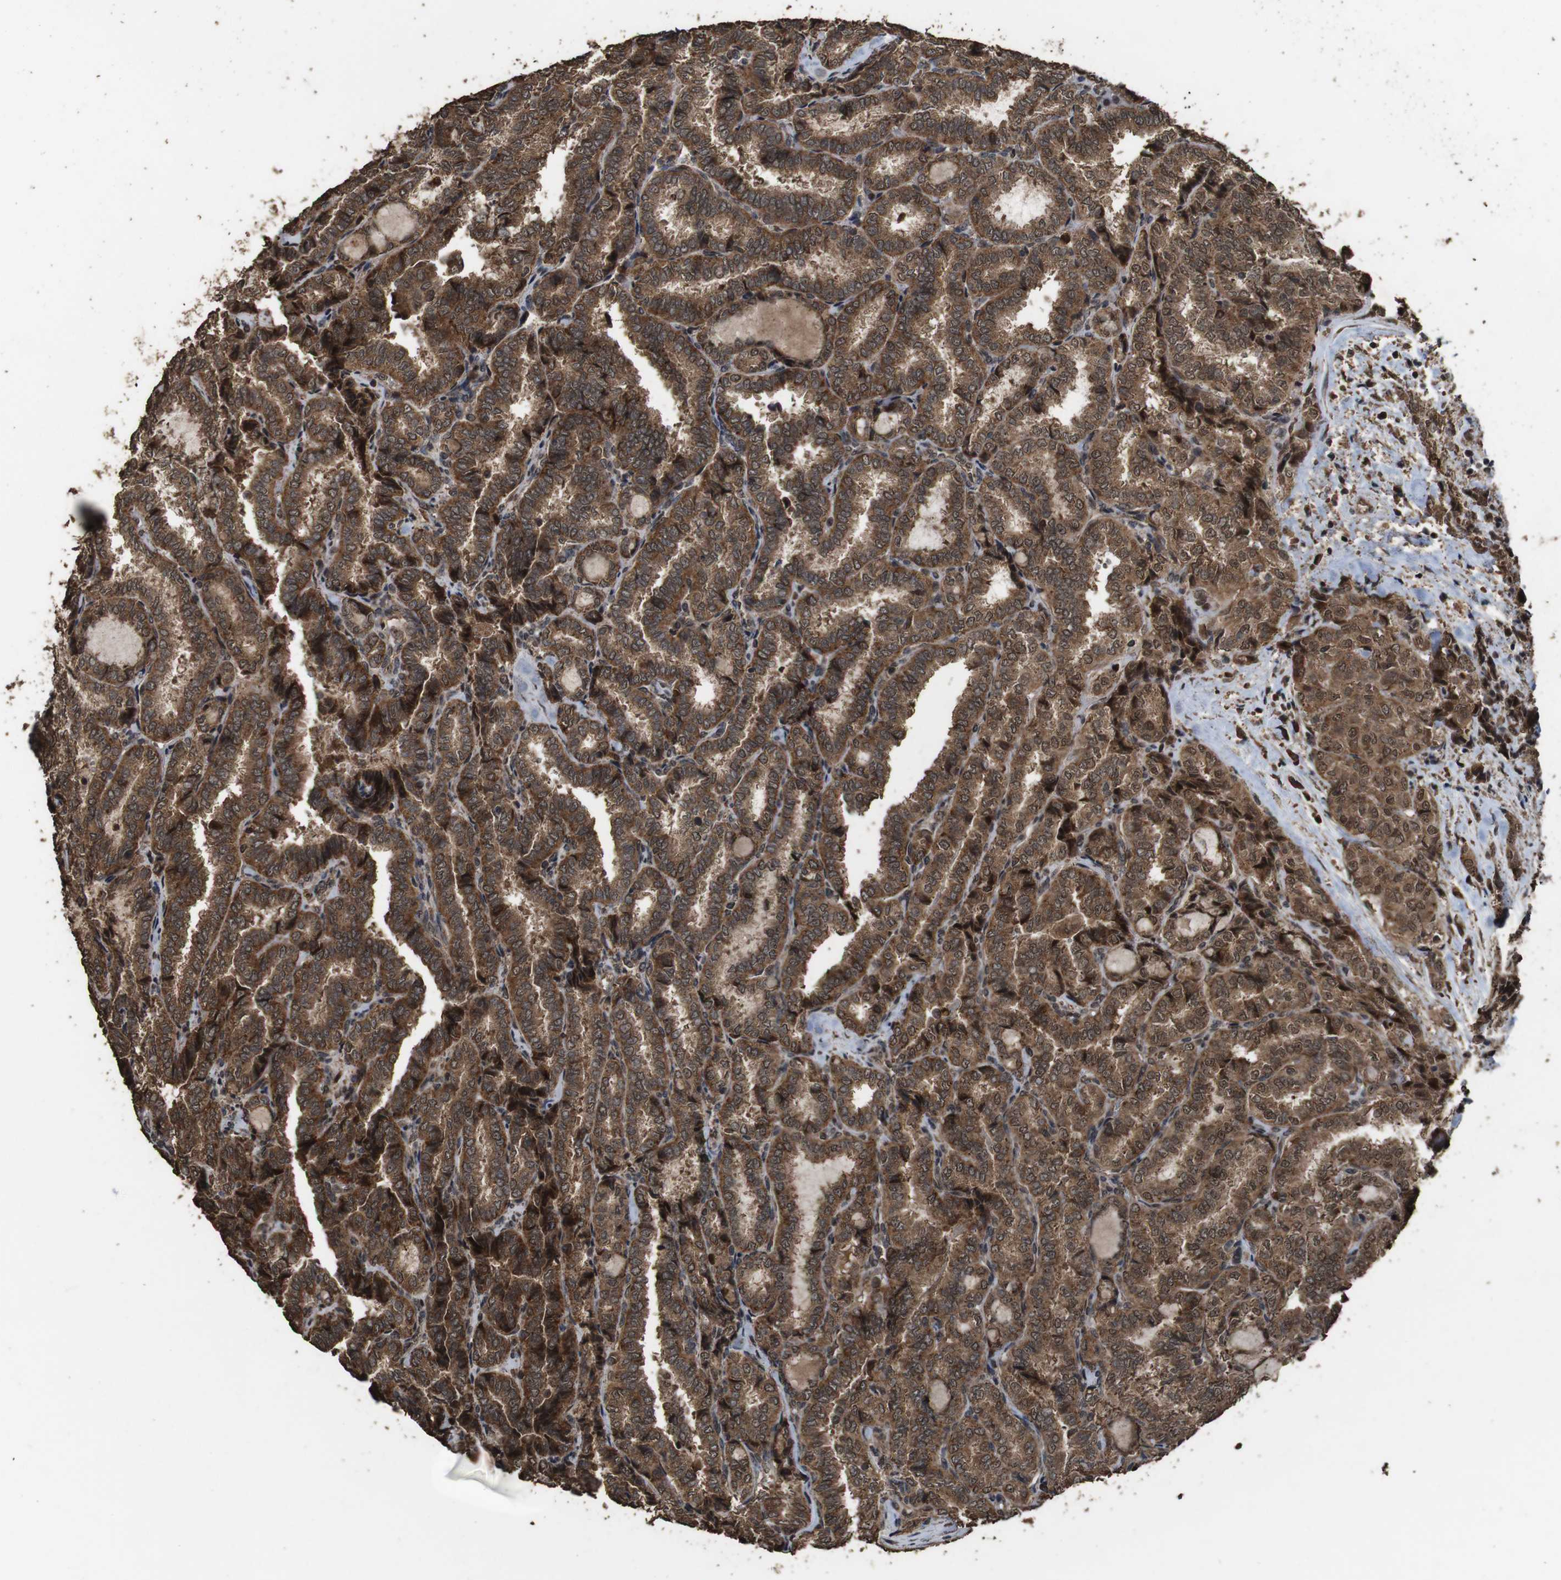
{"staining": {"intensity": "strong", "quantity": ">75%", "location": "cytoplasmic/membranous"}, "tissue": "thyroid cancer", "cell_type": "Tumor cells", "image_type": "cancer", "snomed": [{"axis": "morphology", "description": "Normal tissue, NOS"}, {"axis": "morphology", "description": "Papillary adenocarcinoma, NOS"}, {"axis": "topography", "description": "Thyroid gland"}], "caption": "The photomicrograph demonstrates staining of thyroid cancer, revealing strong cytoplasmic/membranous protein staining (brown color) within tumor cells.", "gene": "RRAS2", "patient": {"sex": "female", "age": 30}}